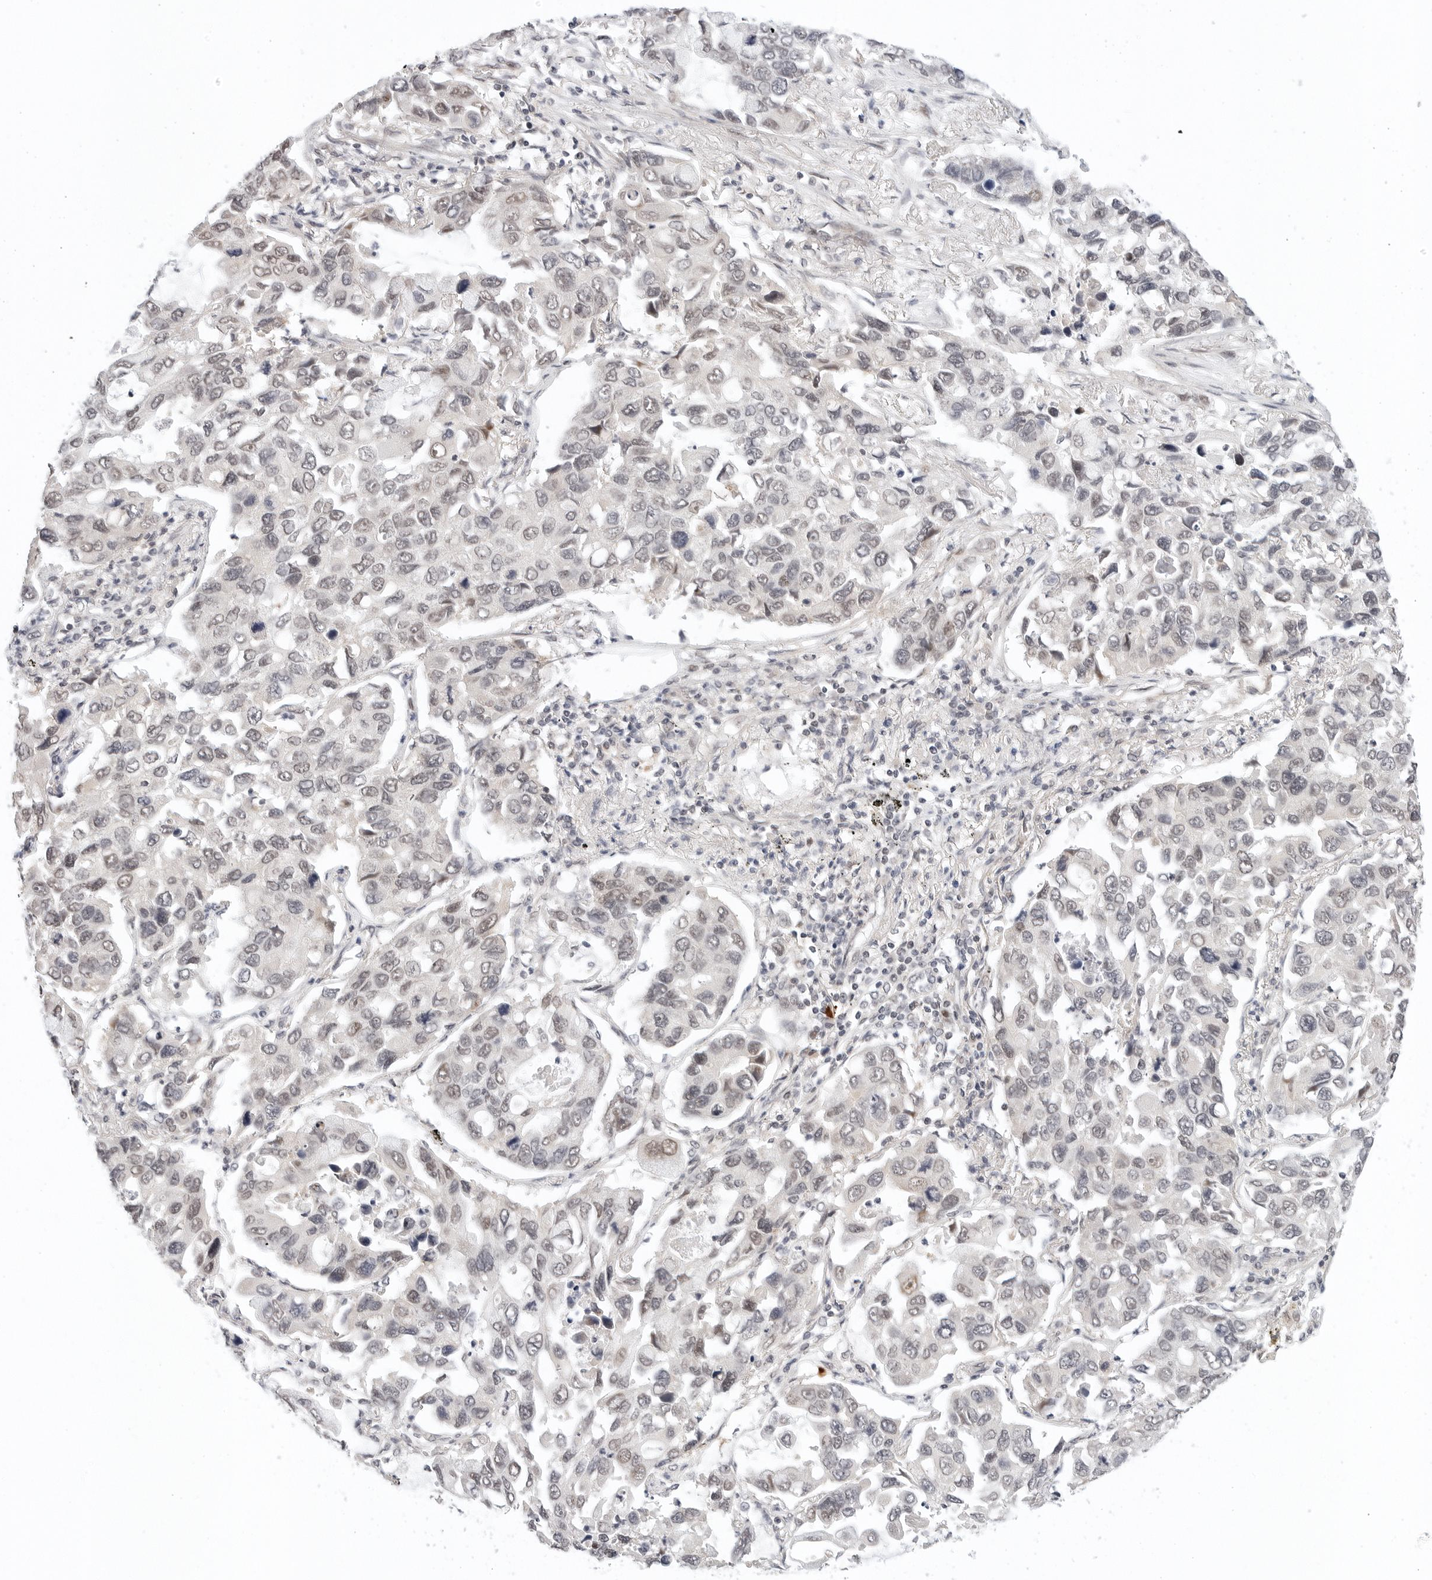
{"staining": {"intensity": "weak", "quantity": "<25%", "location": "nuclear"}, "tissue": "lung cancer", "cell_type": "Tumor cells", "image_type": "cancer", "snomed": [{"axis": "morphology", "description": "Adenocarcinoma, NOS"}, {"axis": "topography", "description": "Lung"}], "caption": "DAB (3,3'-diaminobenzidine) immunohistochemical staining of lung cancer reveals no significant staining in tumor cells. (DAB (3,3'-diaminobenzidine) immunohistochemistry, high magnification).", "gene": "TSEN2", "patient": {"sex": "male", "age": 64}}